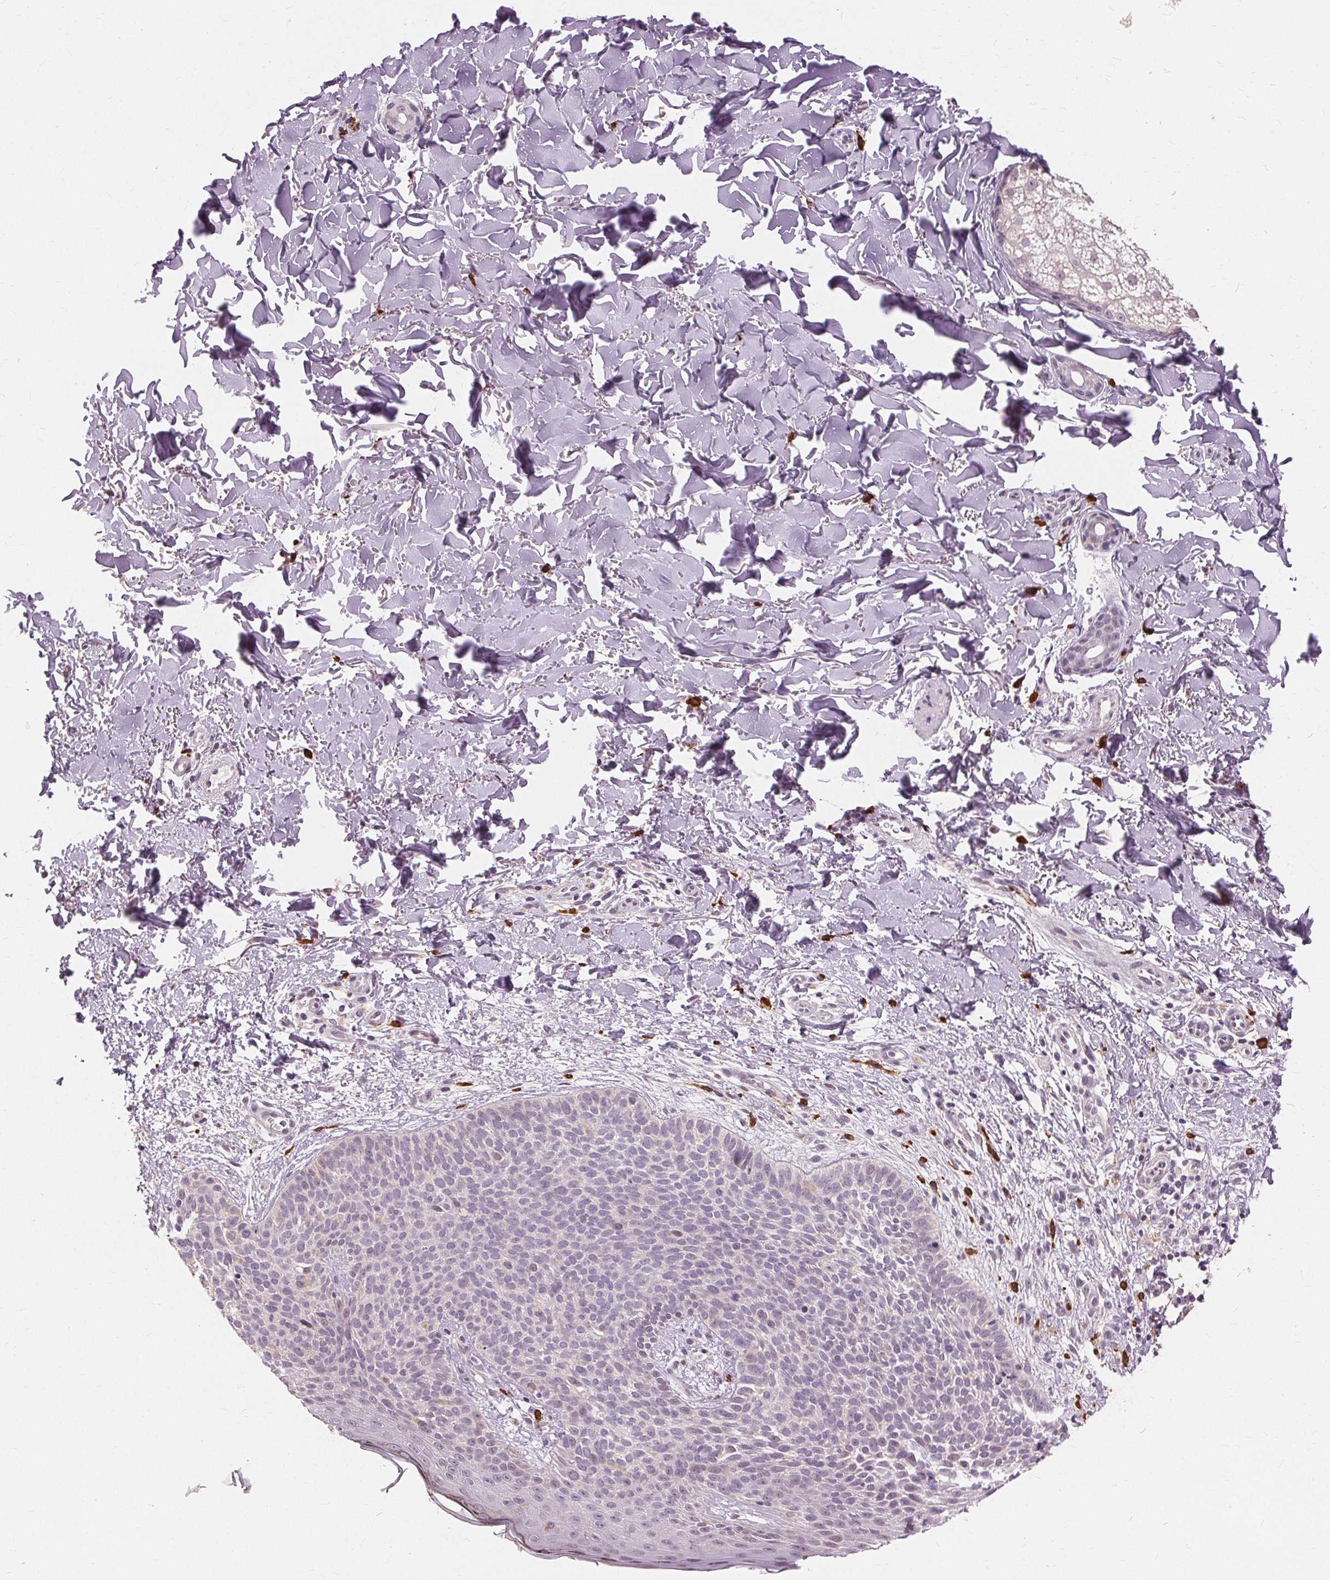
{"staining": {"intensity": "negative", "quantity": "none", "location": "none"}, "tissue": "skin cancer", "cell_type": "Tumor cells", "image_type": "cancer", "snomed": [{"axis": "morphology", "description": "Basal cell carcinoma"}, {"axis": "topography", "description": "Skin"}], "caption": "Photomicrograph shows no protein positivity in tumor cells of skin cancer (basal cell carcinoma) tissue. (DAB (3,3'-diaminobenzidine) IHC with hematoxylin counter stain).", "gene": "SIGLEC6", "patient": {"sex": "male", "age": 57}}